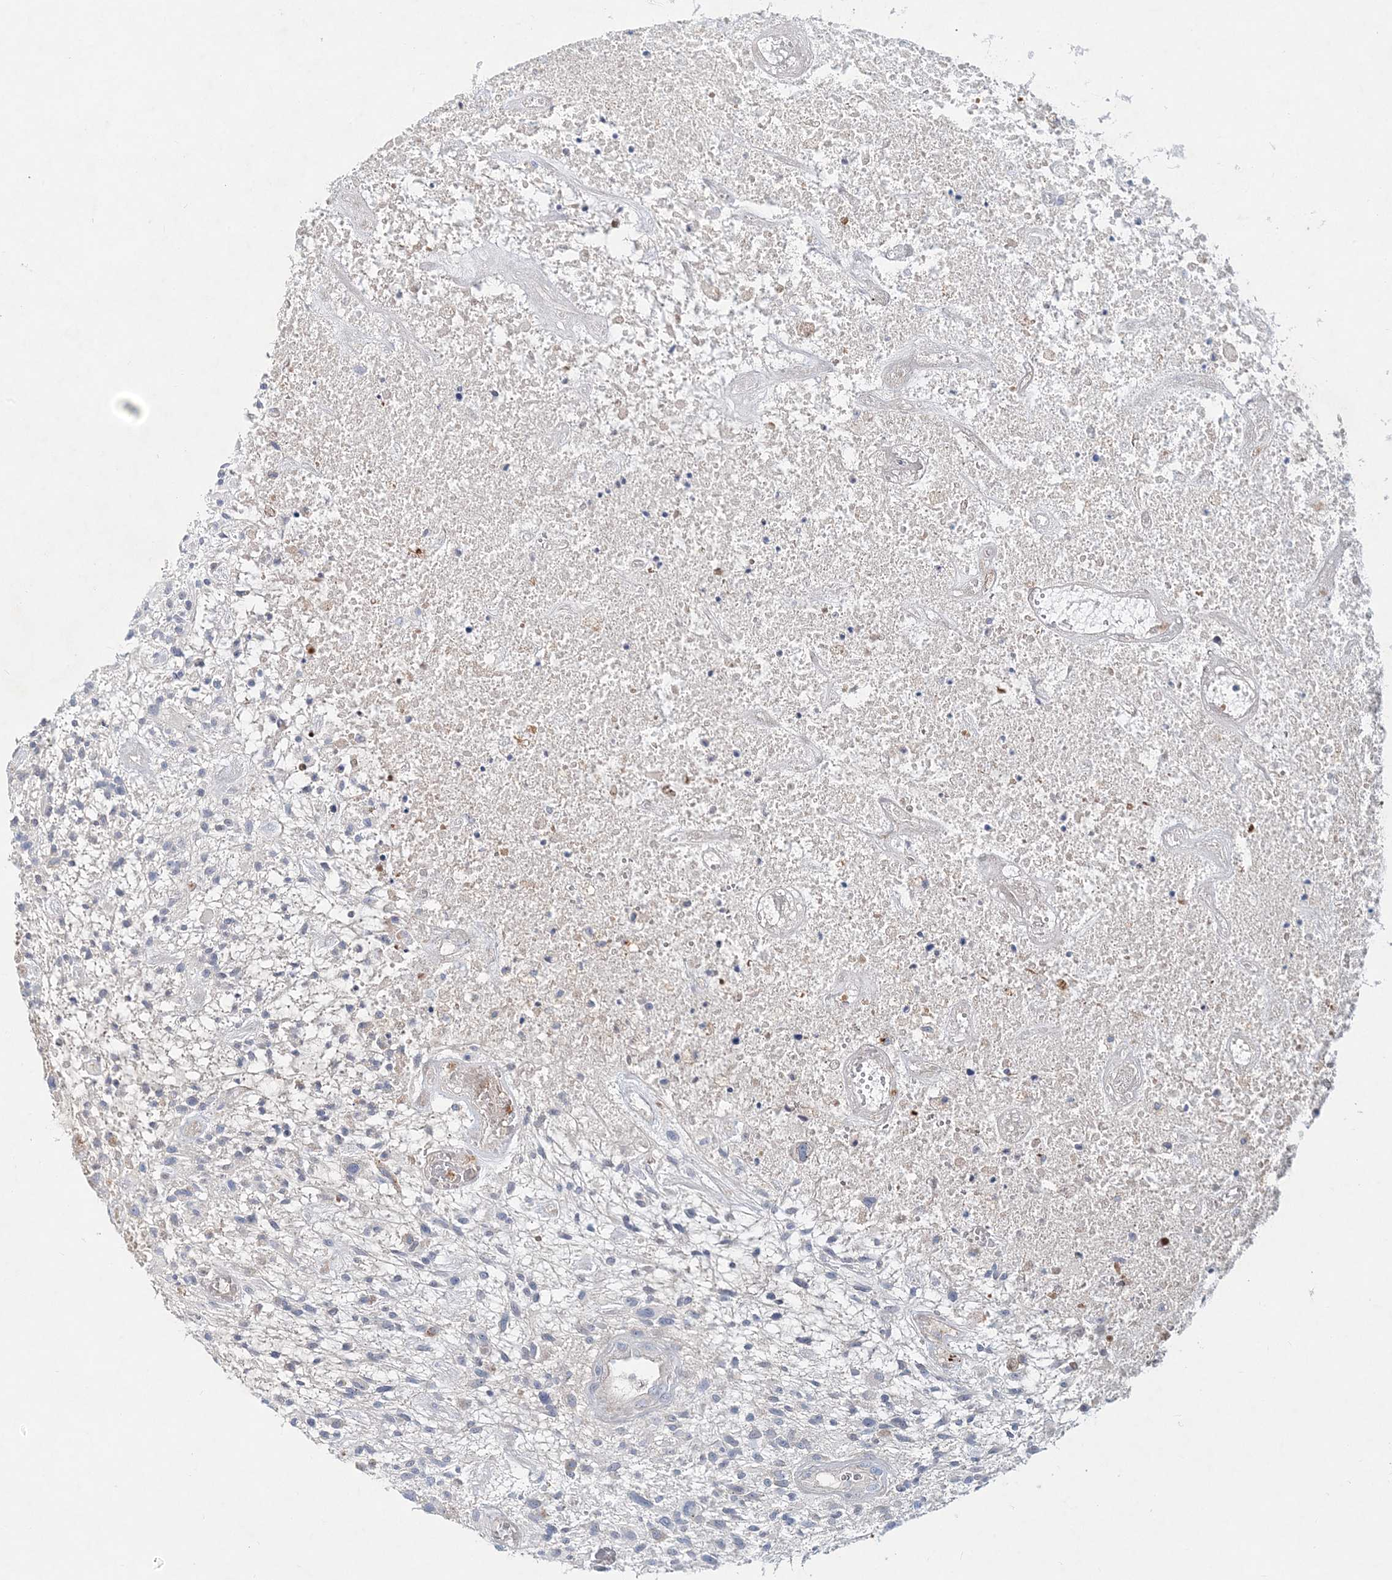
{"staining": {"intensity": "negative", "quantity": "none", "location": "none"}, "tissue": "glioma", "cell_type": "Tumor cells", "image_type": "cancer", "snomed": [{"axis": "morphology", "description": "Glioma, malignant, High grade"}, {"axis": "topography", "description": "Brain"}], "caption": "A histopathology image of human malignant glioma (high-grade) is negative for staining in tumor cells. (DAB immunohistochemistry with hematoxylin counter stain).", "gene": "DNAH5", "patient": {"sex": "male", "age": 47}}